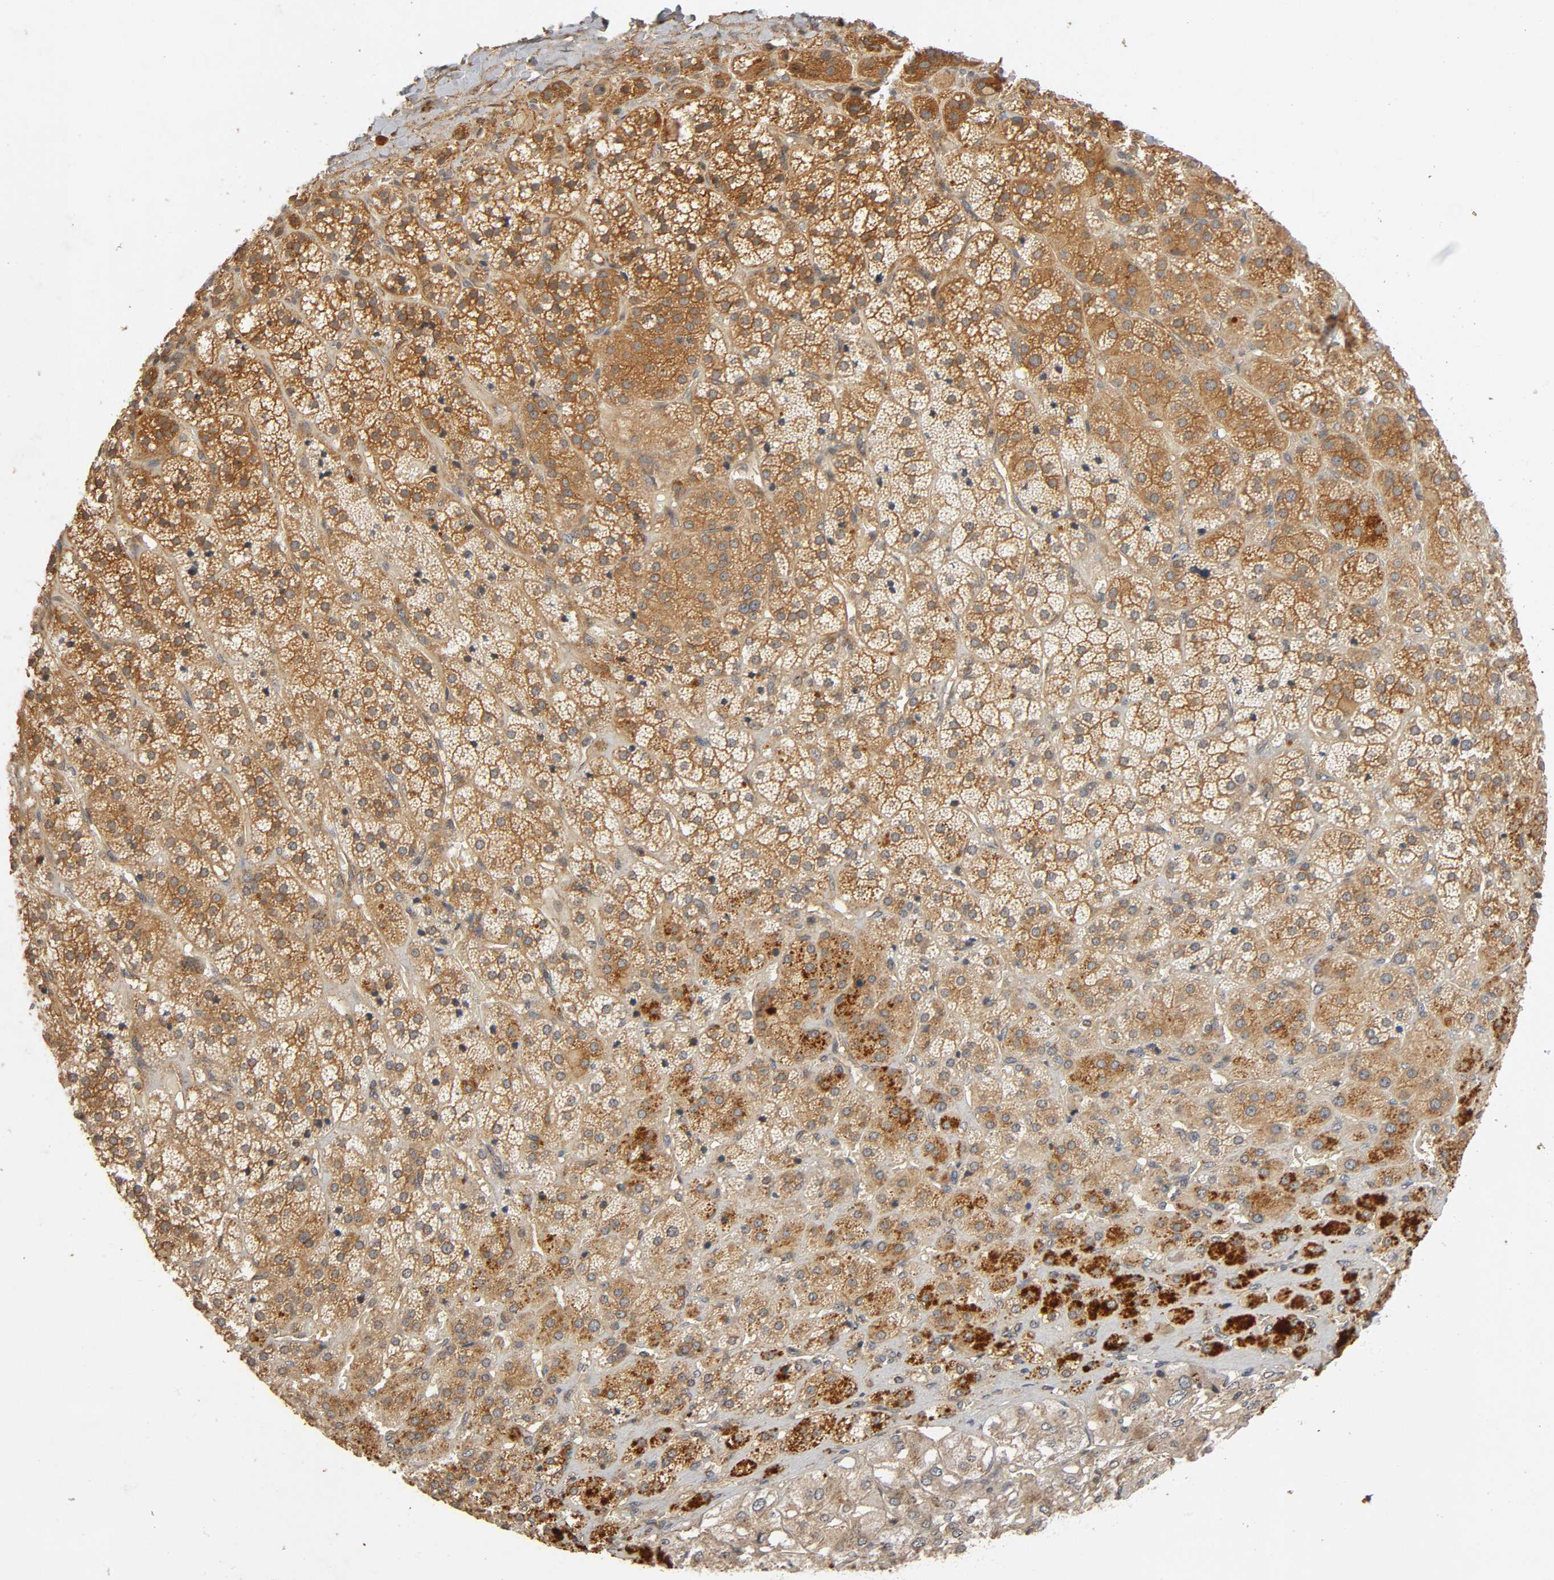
{"staining": {"intensity": "moderate", "quantity": ">75%", "location": "cytoplasmic/membranous"}, "tissue": "adrenal gland", "cell_type": "Glandular cells", "image_type": "normal", "snomed": [{"axis": "morphology", "description": "Normal tissue, NOS"}, {"axis": "topography", "description": "Adrenal gland"}], "caption": "DAB (3,3'-diaminobenzidine) immunohistochemical staining of unremarkable human adrenal gland demonstrates moderate cytoplasmic/membranous protein staining in approximately >75% of glandular cells. Immunohistochemistry (ihc) stains the protein of interest in brown and the nuclei are stained blue.", "gene": "IKBKB", "patient": {"sex": "female", "age": 71}}